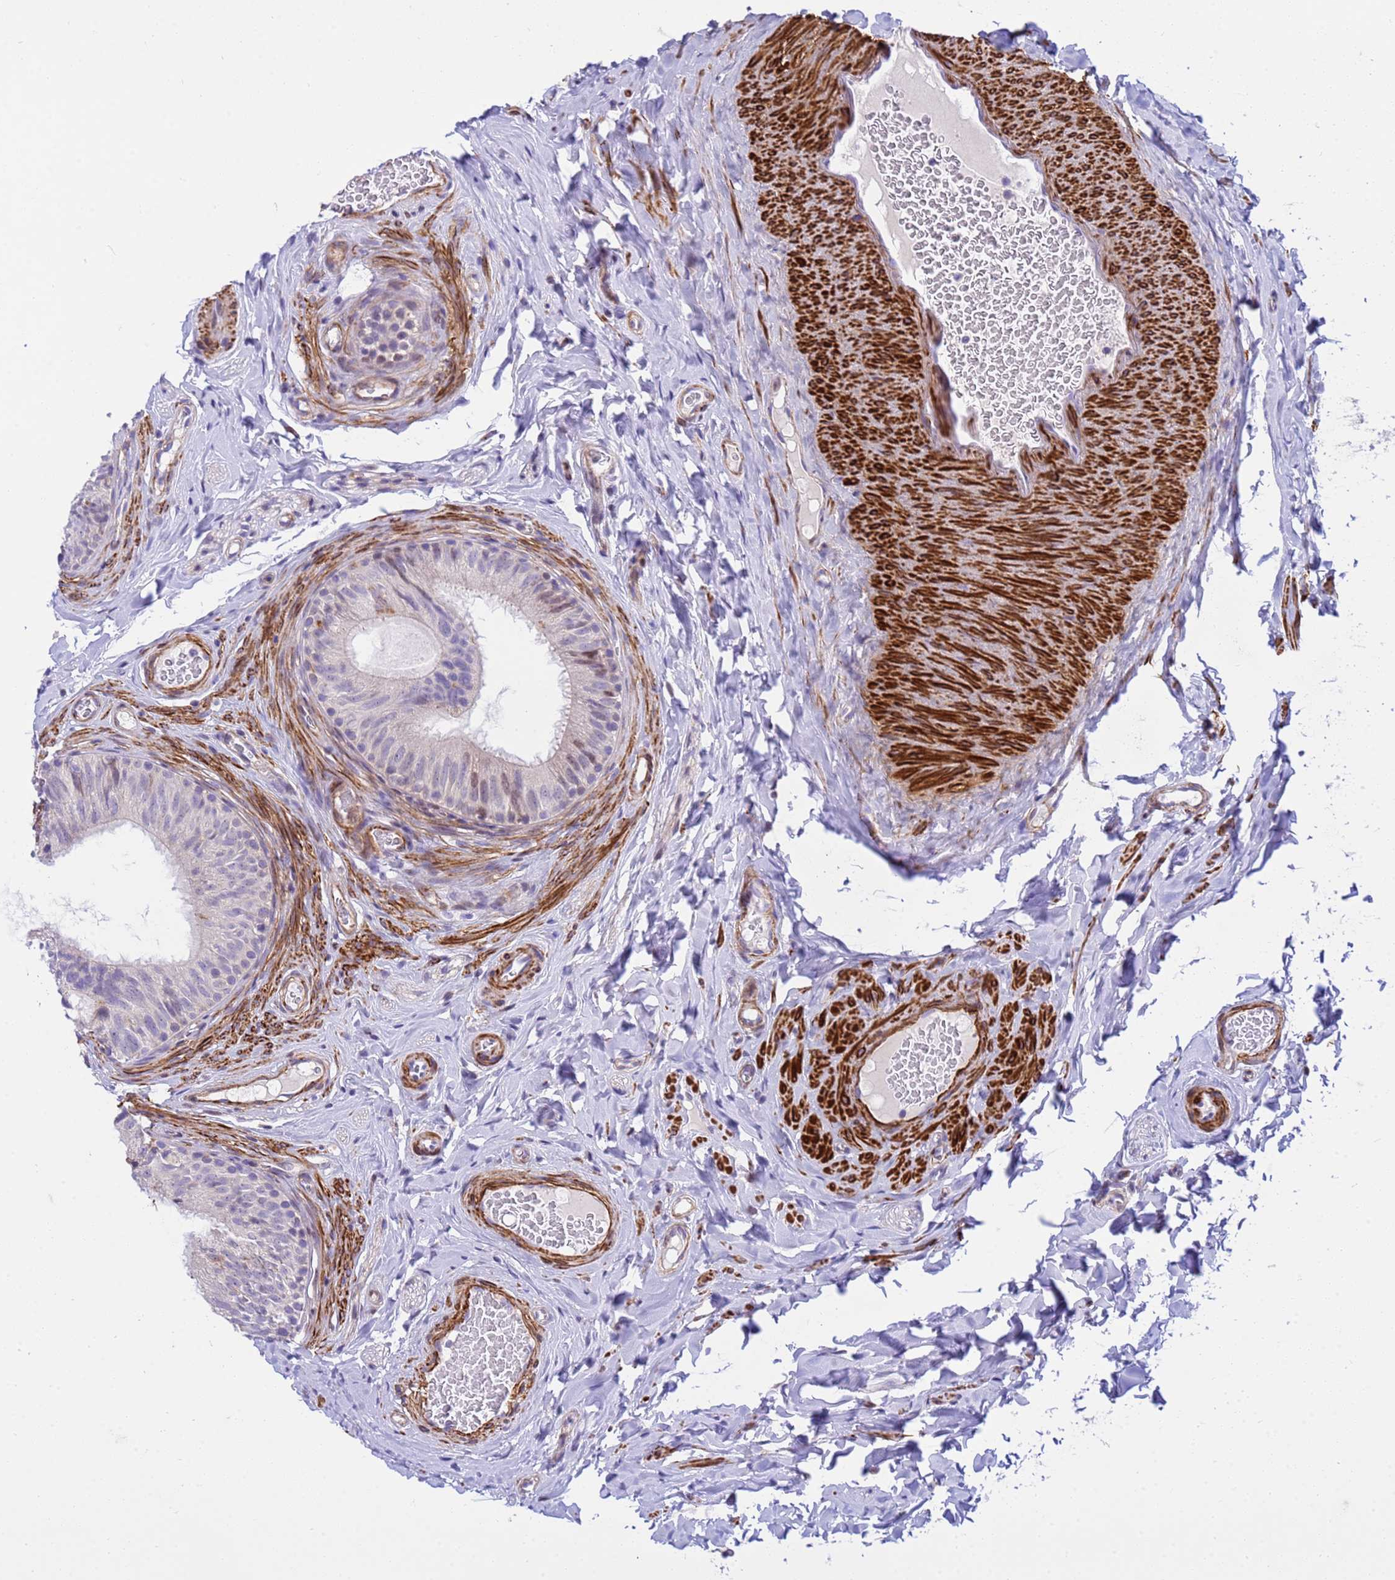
{"staining": {"intensity": "negative", "quantity": "none", "location": "none"}, "tissue": "epididymis", "cell_type": "Glandular cells", "image_type": "normal", "snomed": [{"axis": "morphology", "description": "Normal tissue, NOS"}, {"axis": "topography", "description": "Epididymis"}], "caption": "Human epididymis stained for a protein using immunohistochemistry shows no staining in glandular cells.", "gene": "P2RX7", "patient": {"sex": "male", "age": 34}}